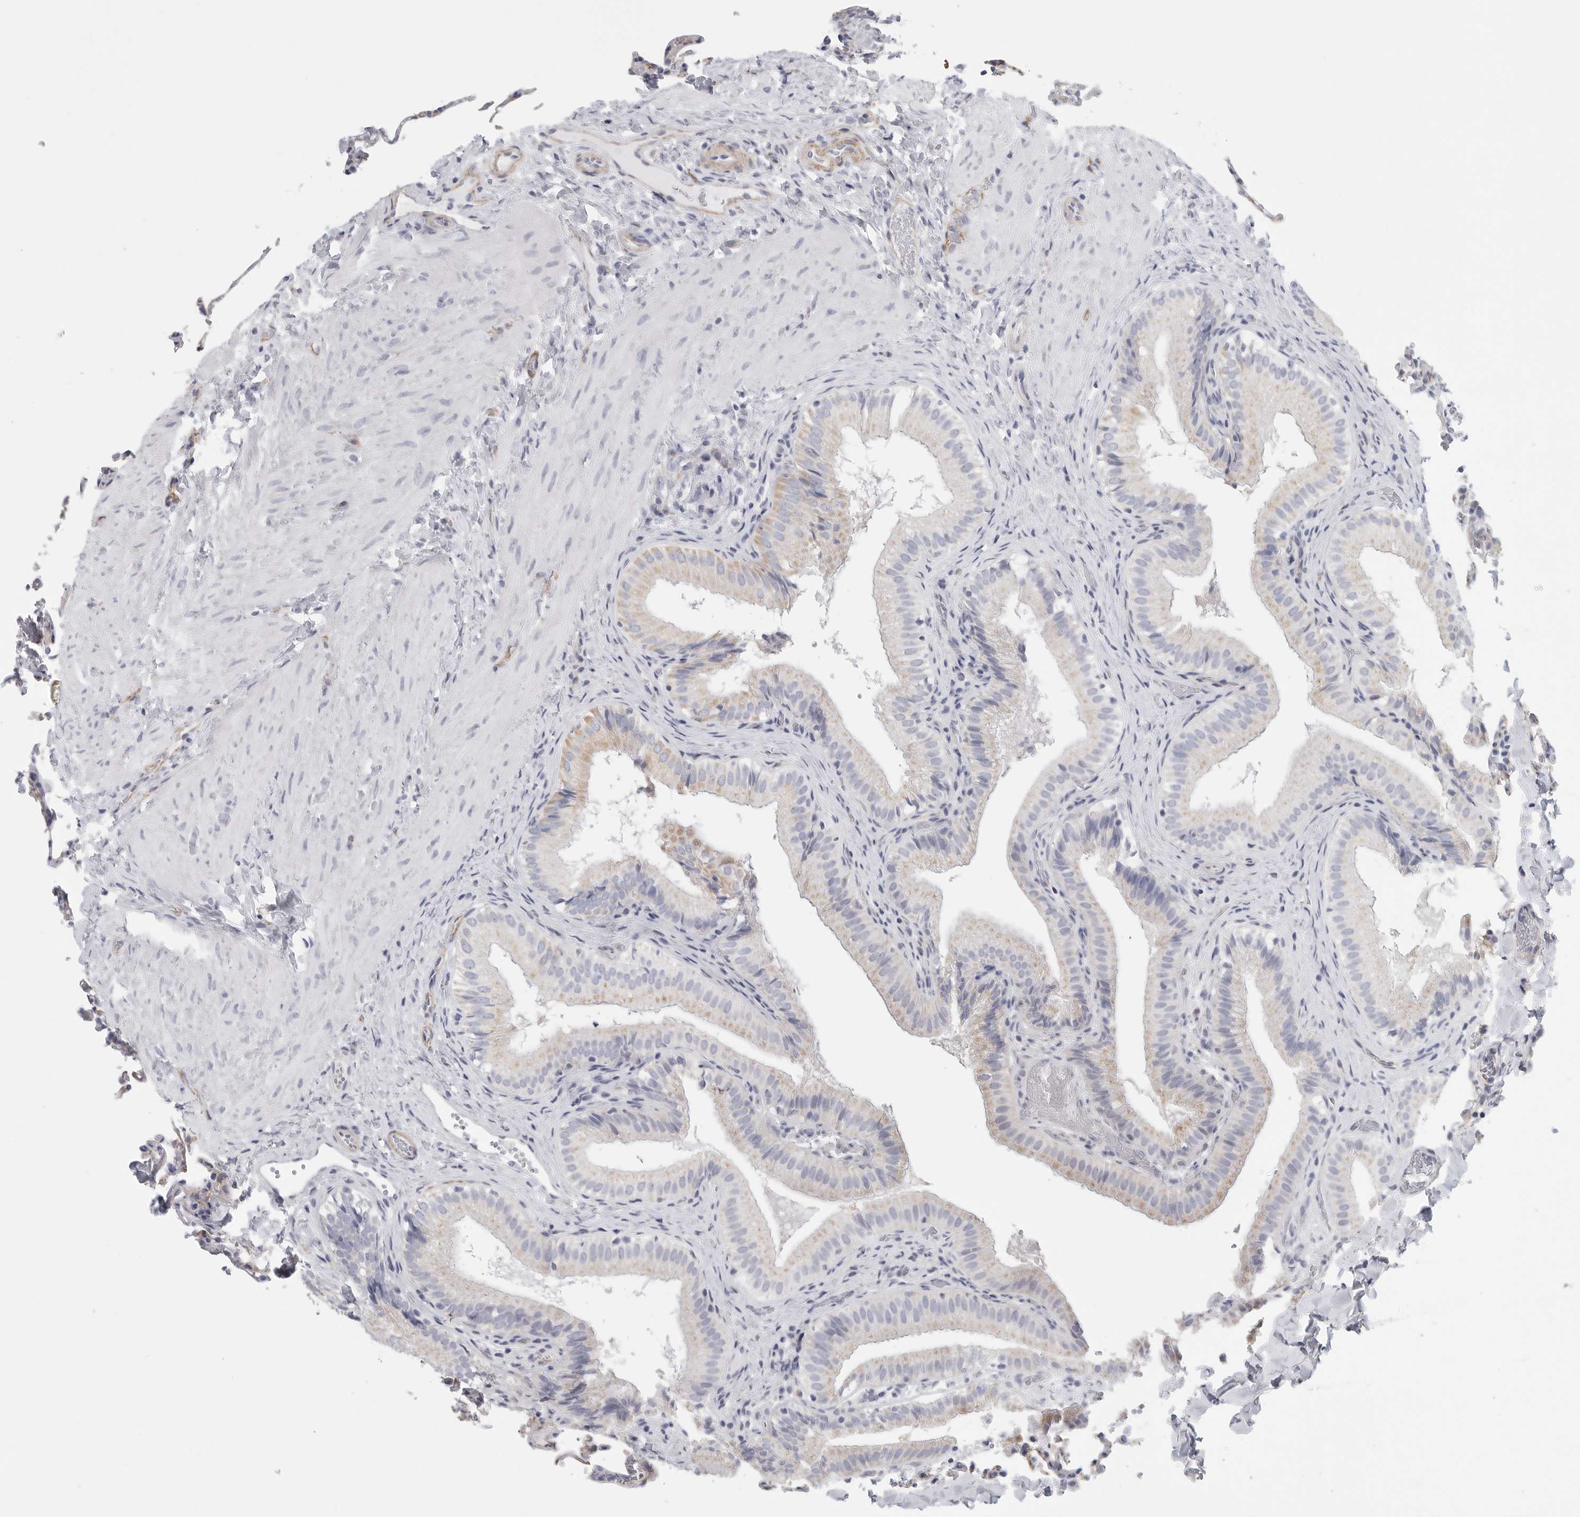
{"staining": {"intensity": "weak", "quantity": "25%-75%", "location": "cytoplasmic/membranous"}, "tissue": "gallbladder", "cell_type": "Glandular cells", "image_type": "normal", "snomed": [{"axis": "morphology", "description": "Normal tissue, NOS"}, {"axis": "topography", "description": "Gallbladder"}], "caption": "High-power microscopy captured an immunohistochemistry (IHC) histopathology image of unremarkable gallbladder, revealing weak cytoplasmic/membranous expression in approximately 25%-75% of glandular cells.", "gene": "TNR", "patient": {"sex": "female", "age": 30}}